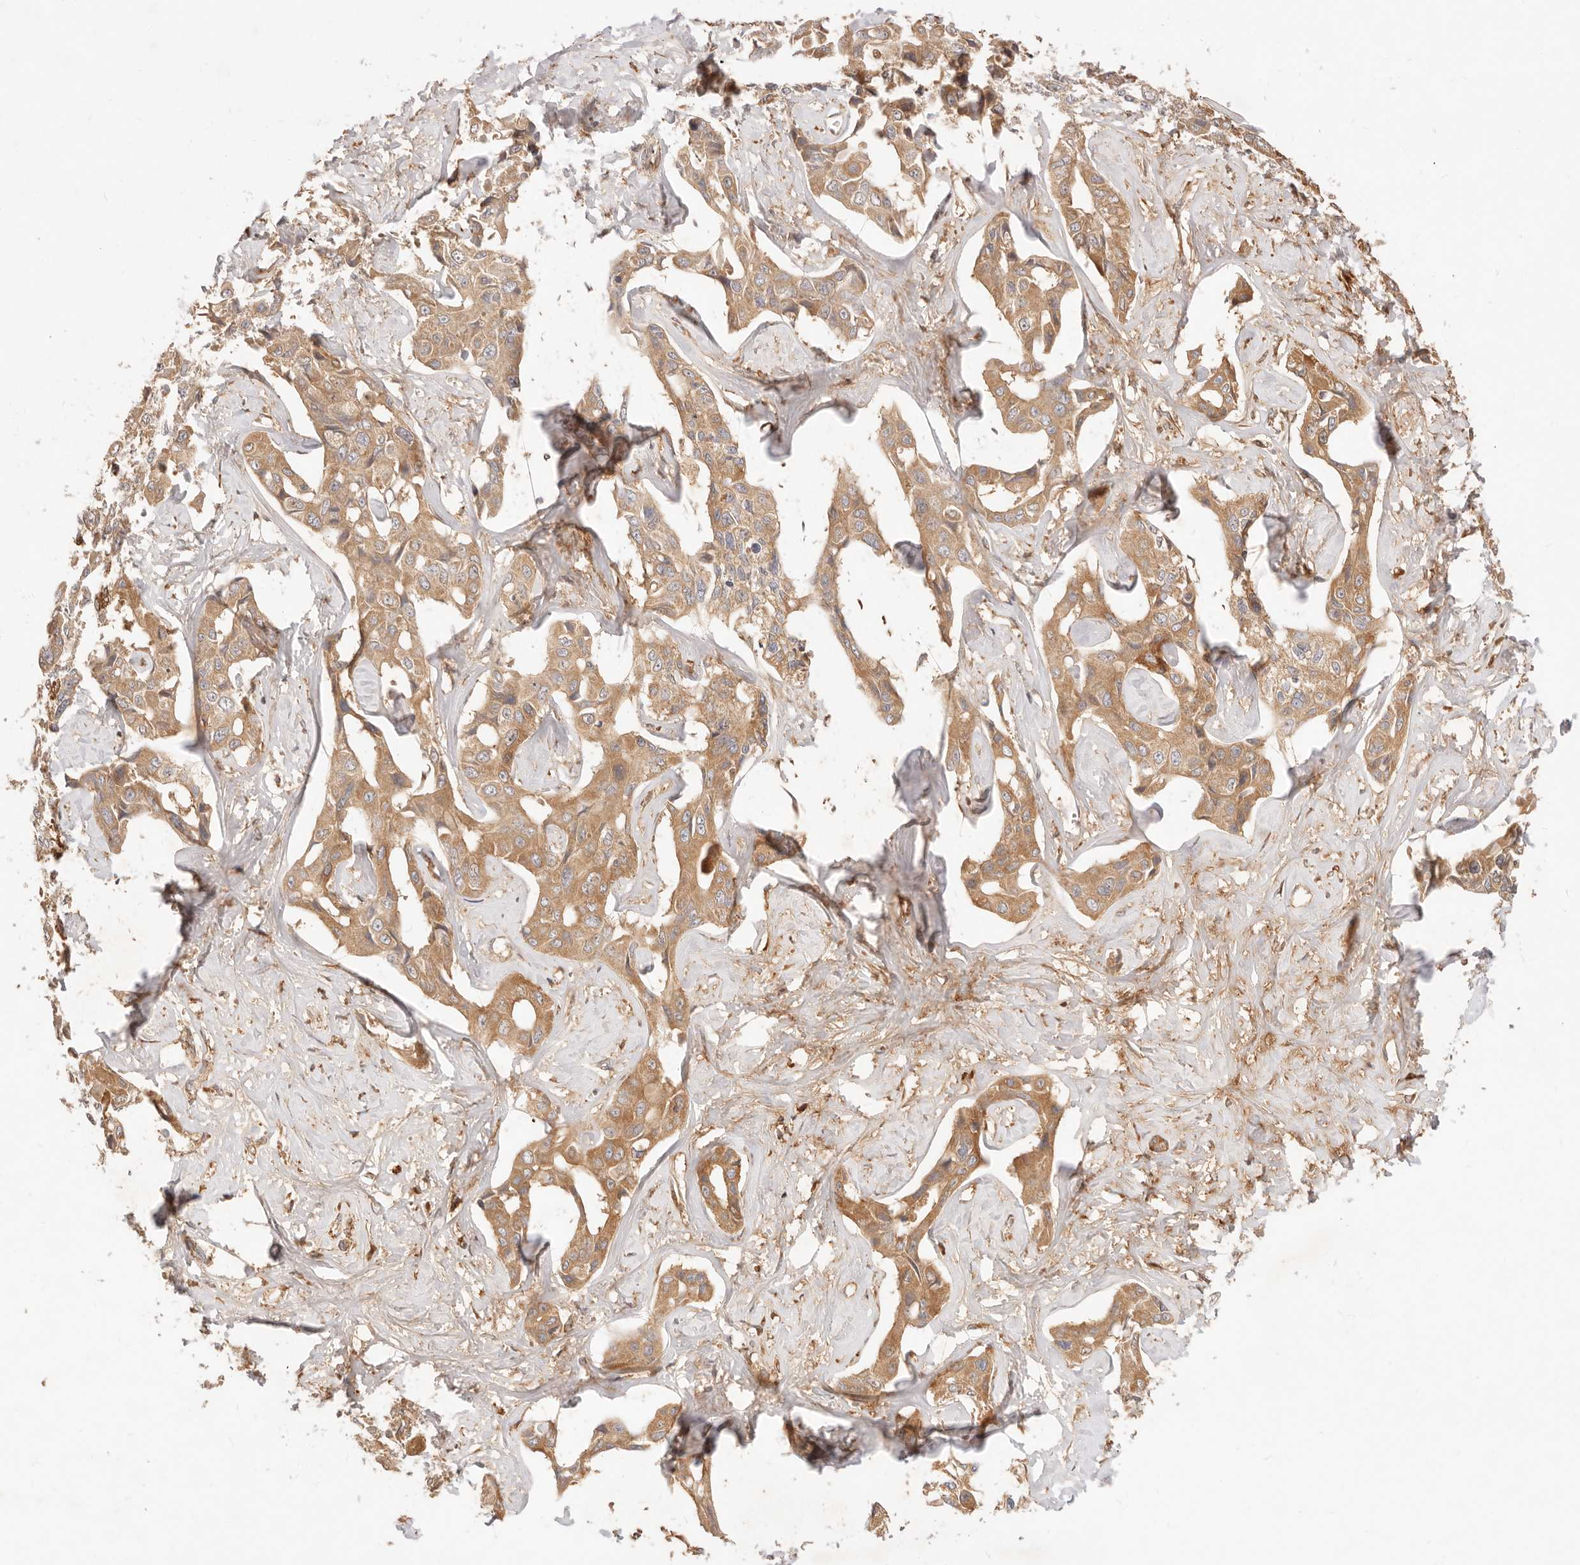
{"staining": {"intensity": "moderate", "quantity": ">75%", "location": "cytoplasmic/membranous"}, "tissue": "liver cancer", "cell_type": "Tumor cells", "image_type": "cancer", "snomed": [{"axis": "morphology", "description": "Cholangiocarcinoma"}, {"axis": "topography", "description": "Liver"}], "caption": "Immunohistochemical staining of cholangiocarcinoma (liver) shows medium levels of moderate cytoplasmic/membranous staining in approximately >75% of tumor cells.", "gene": "UBXN10", "patient": {"sex": "male", "age": 59}}